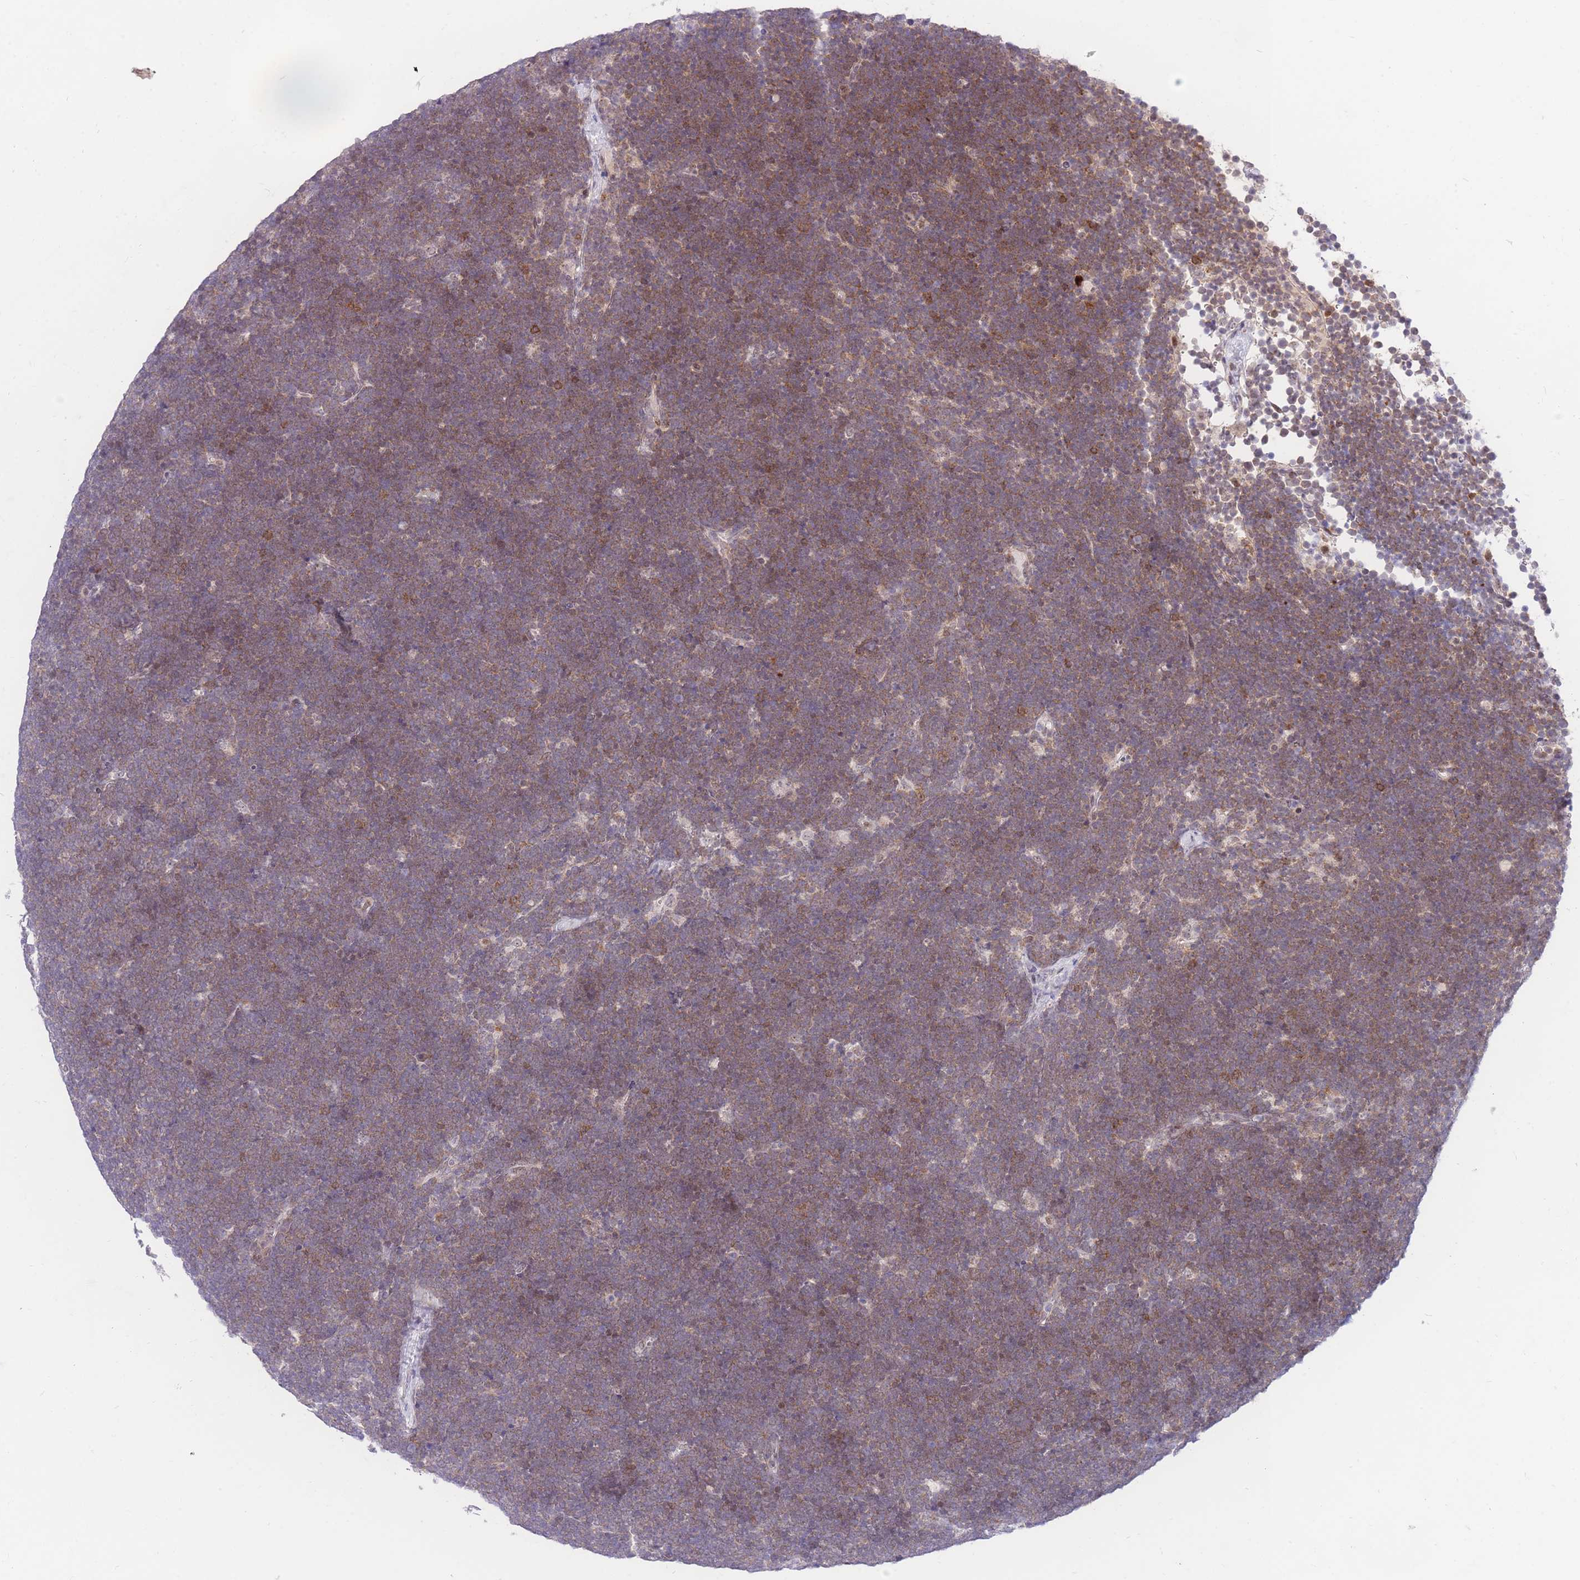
{"staining": {"intensity": "weak", "quantity": "25%-75%", "location": "cytoplasmic/membranous"}, "tissue": "lymphoma", "cell_type": "Tumor cells", "image_type": "cancer", "snomed": [{"axis": "morphology", "description": "Malignant lymphoma, non-Hodgkin's type, High grade"}, {"axis": "topography", "description": "Lymph node"}], "caption": "Immunohistochemical staining of malignant lymphoma, non-Hodgkin's type (high-grade) demonstrates weak cytoplasmic/membranous protein expression in approximately 25%-75% of tumor cells. (Brightfield microscopy of DAB IHC at high magnification).", "gene": "STK39", "patient": {"sex": "male", "age": 13}}